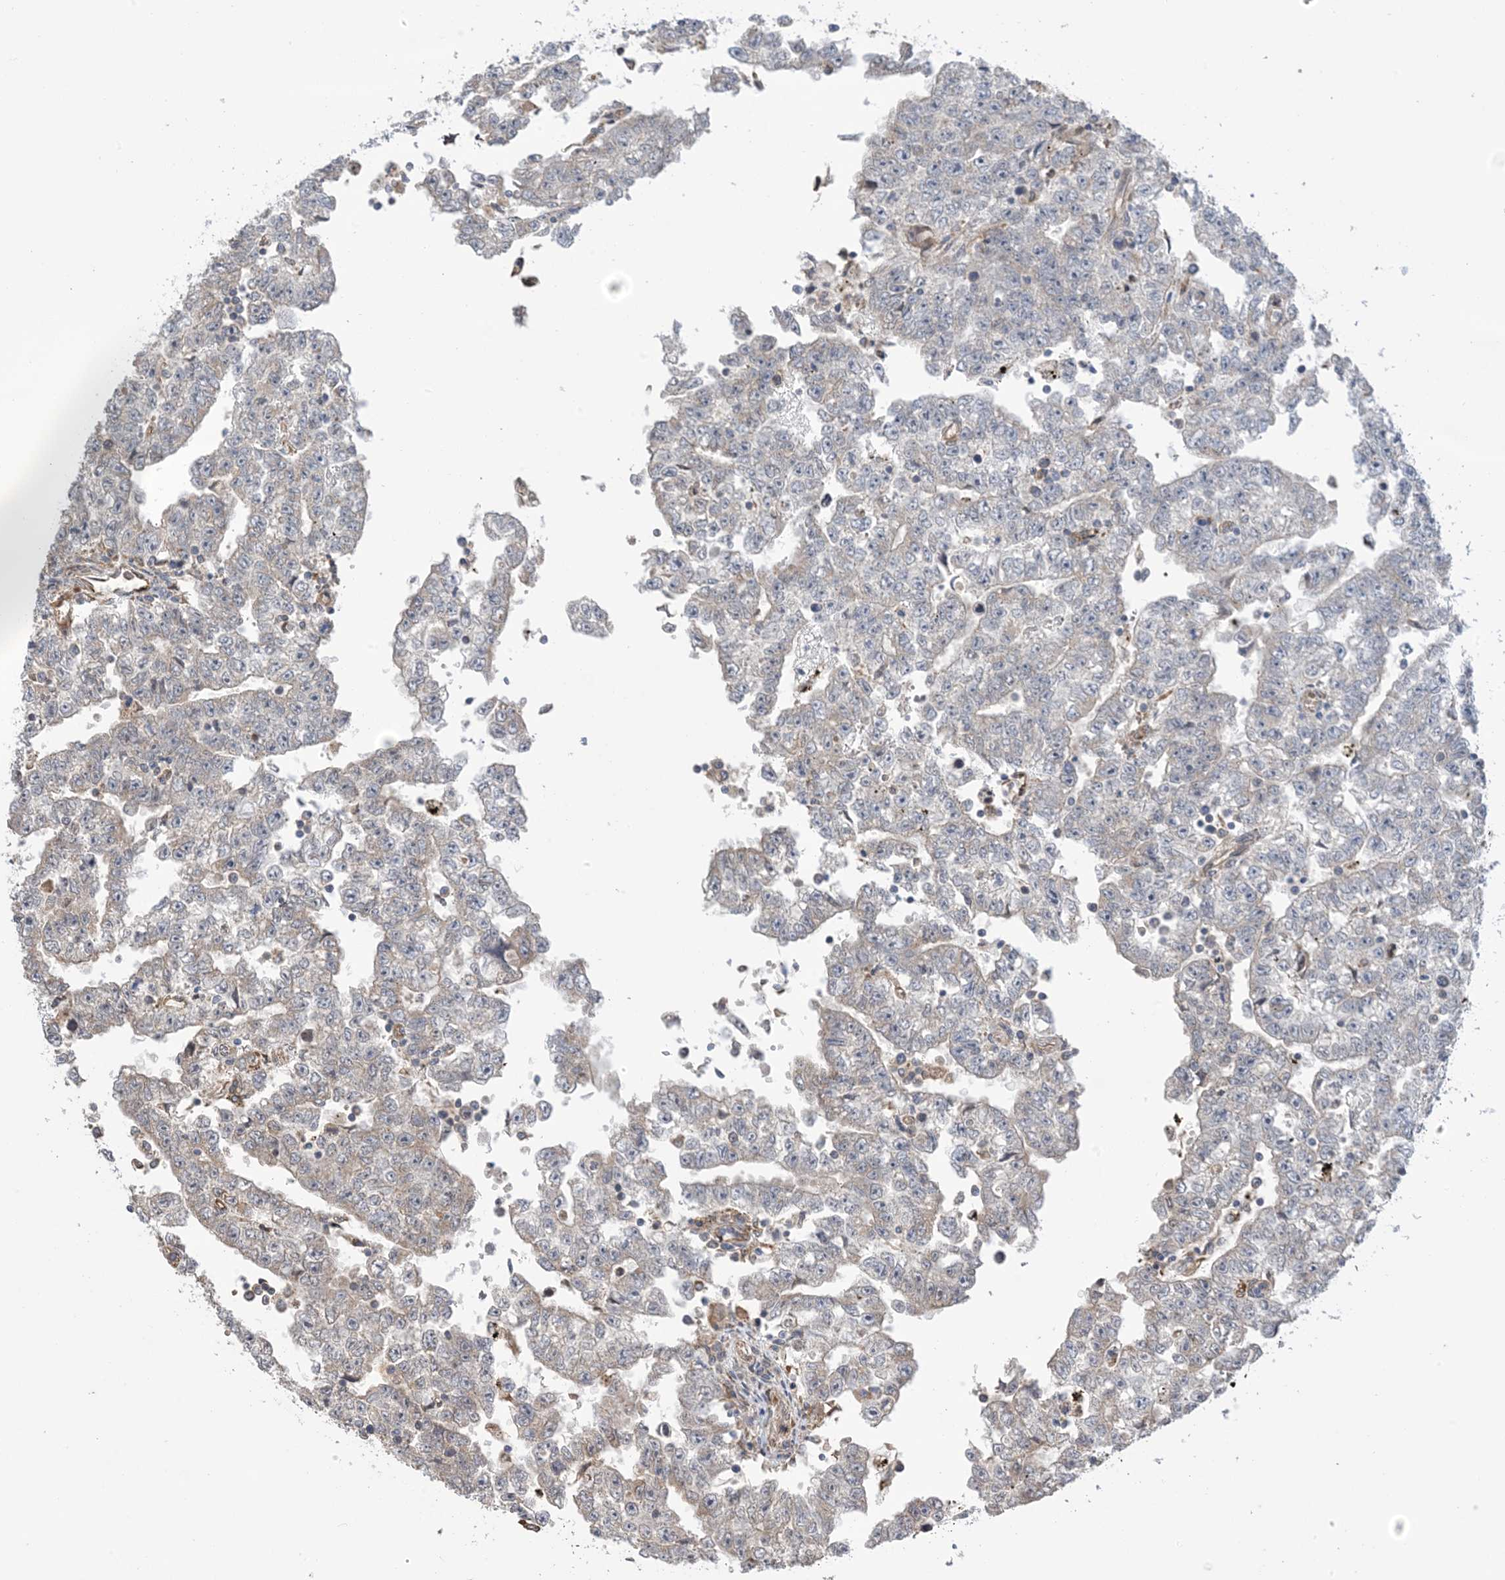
{"staining": {"intensity": "weak", "quantity": "<25%", "location": "cytoplasmic/membranous"}, "tissue": "testis cancer", "cell_type": "Tumor cells", "image_type": "cancer", "snomed": [{"axis": "morphology", "description": "Carcinoma, Embryonal, NOS"}, {"axis": "topography", "description": "Testis"}], "caption": "A micrograph of testis cancer (embryonal carcinoma) stained for a protein demonstrates no brown staining in tumor cells.", "gene": "CLEC16A", "patient": {"sex": "male", "age": 25}}